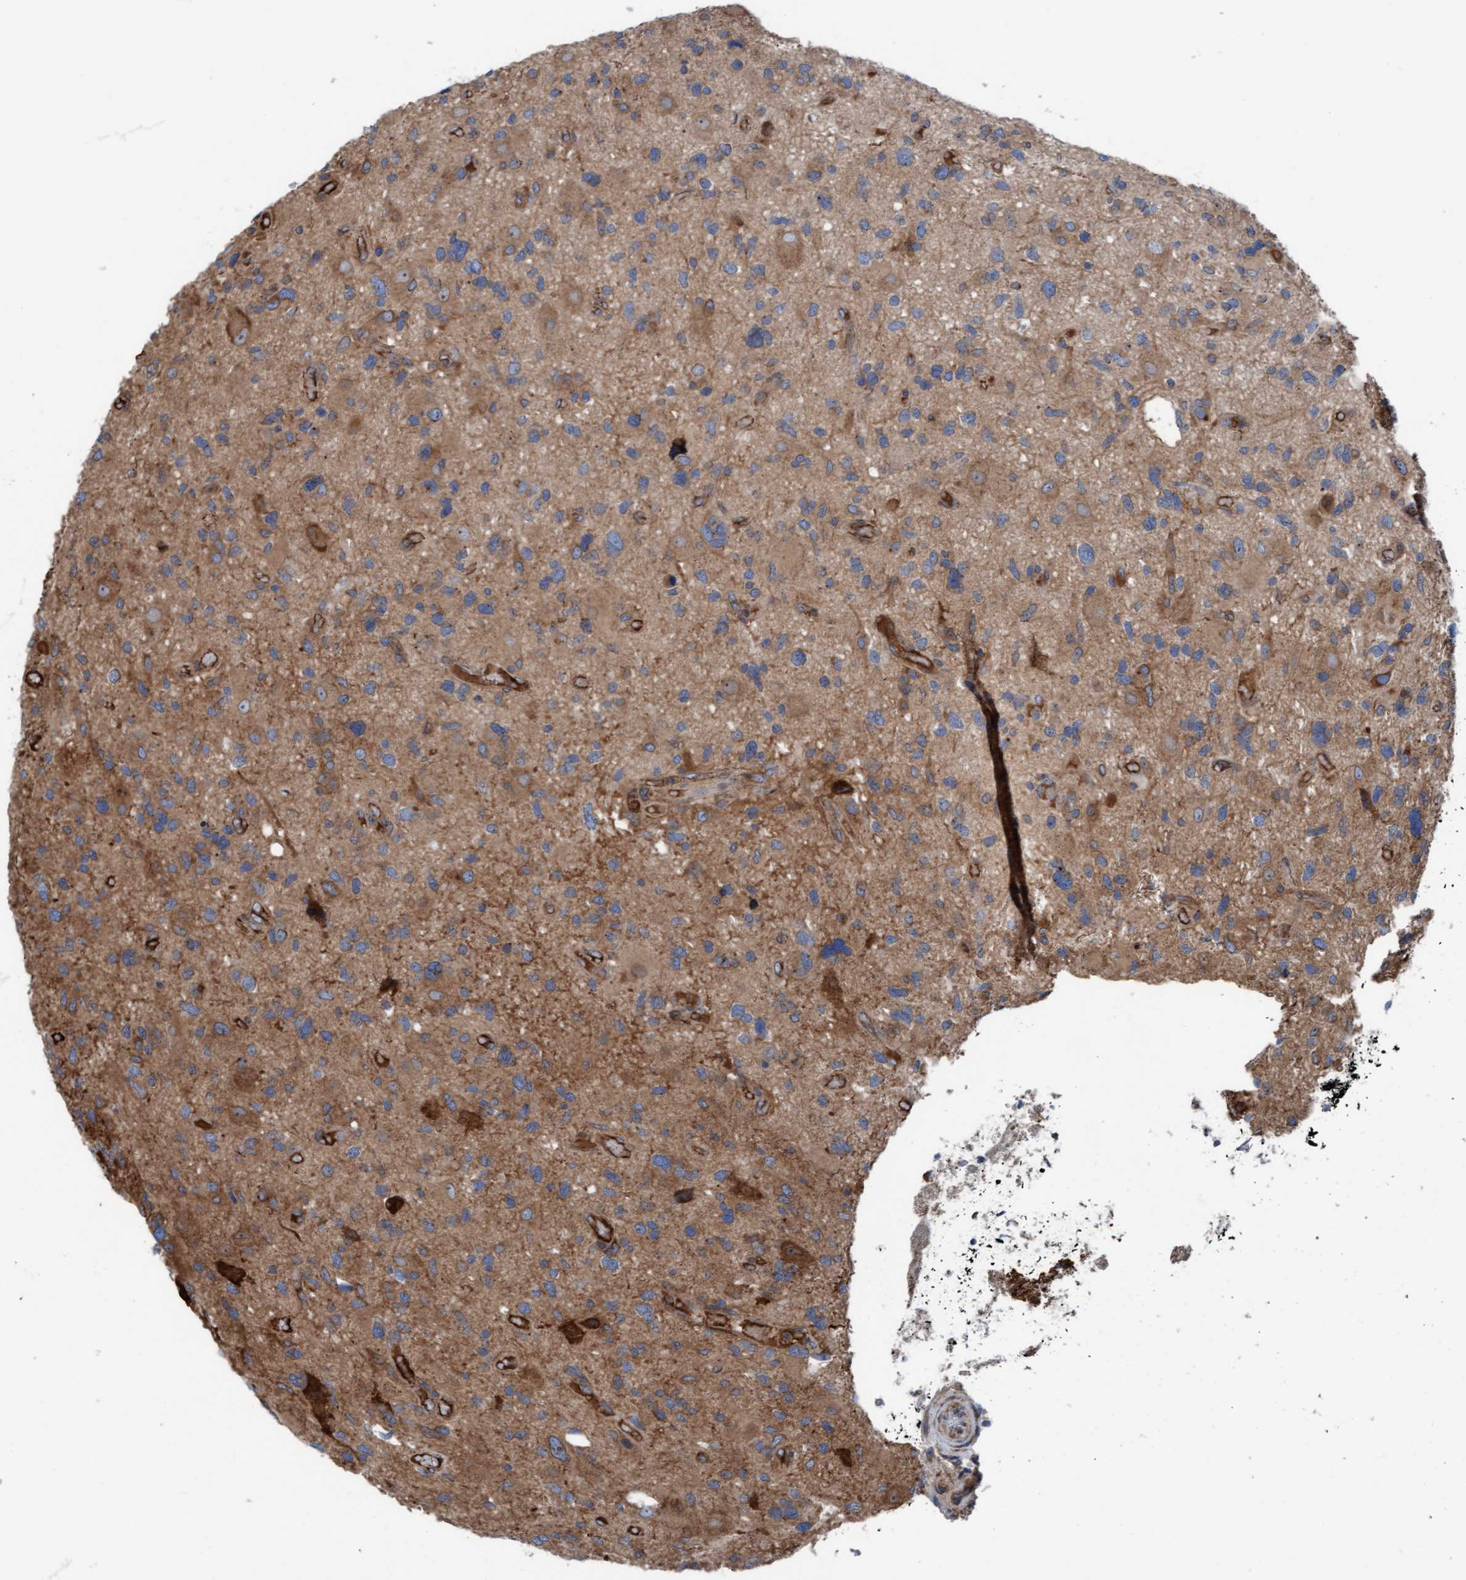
{"staining": {"intensity": "moderate", "quantity": "<25%", "location": "cytoplasmic/membranous"}, "tissue": "glioma", "cell_type": "Tumor cells", "image_type": "cancer", "snomed": [{"axis": "morphology", "description": "Glioma, malignant, High grade"}, {"axis": "topography", "description": "Brain"}], "caption": "The micrograph exhibits a brown stain indicating the presence of a protein in the cytoplasmic/membranous of tumor cells in glioma. The staining was performed using DAB, with brown indicating positive protein expression. Nuclei are stained blue with hematoxylin.", "gene": "RAP1GAP2", "patient": {"sex": "male", "age": 33}}